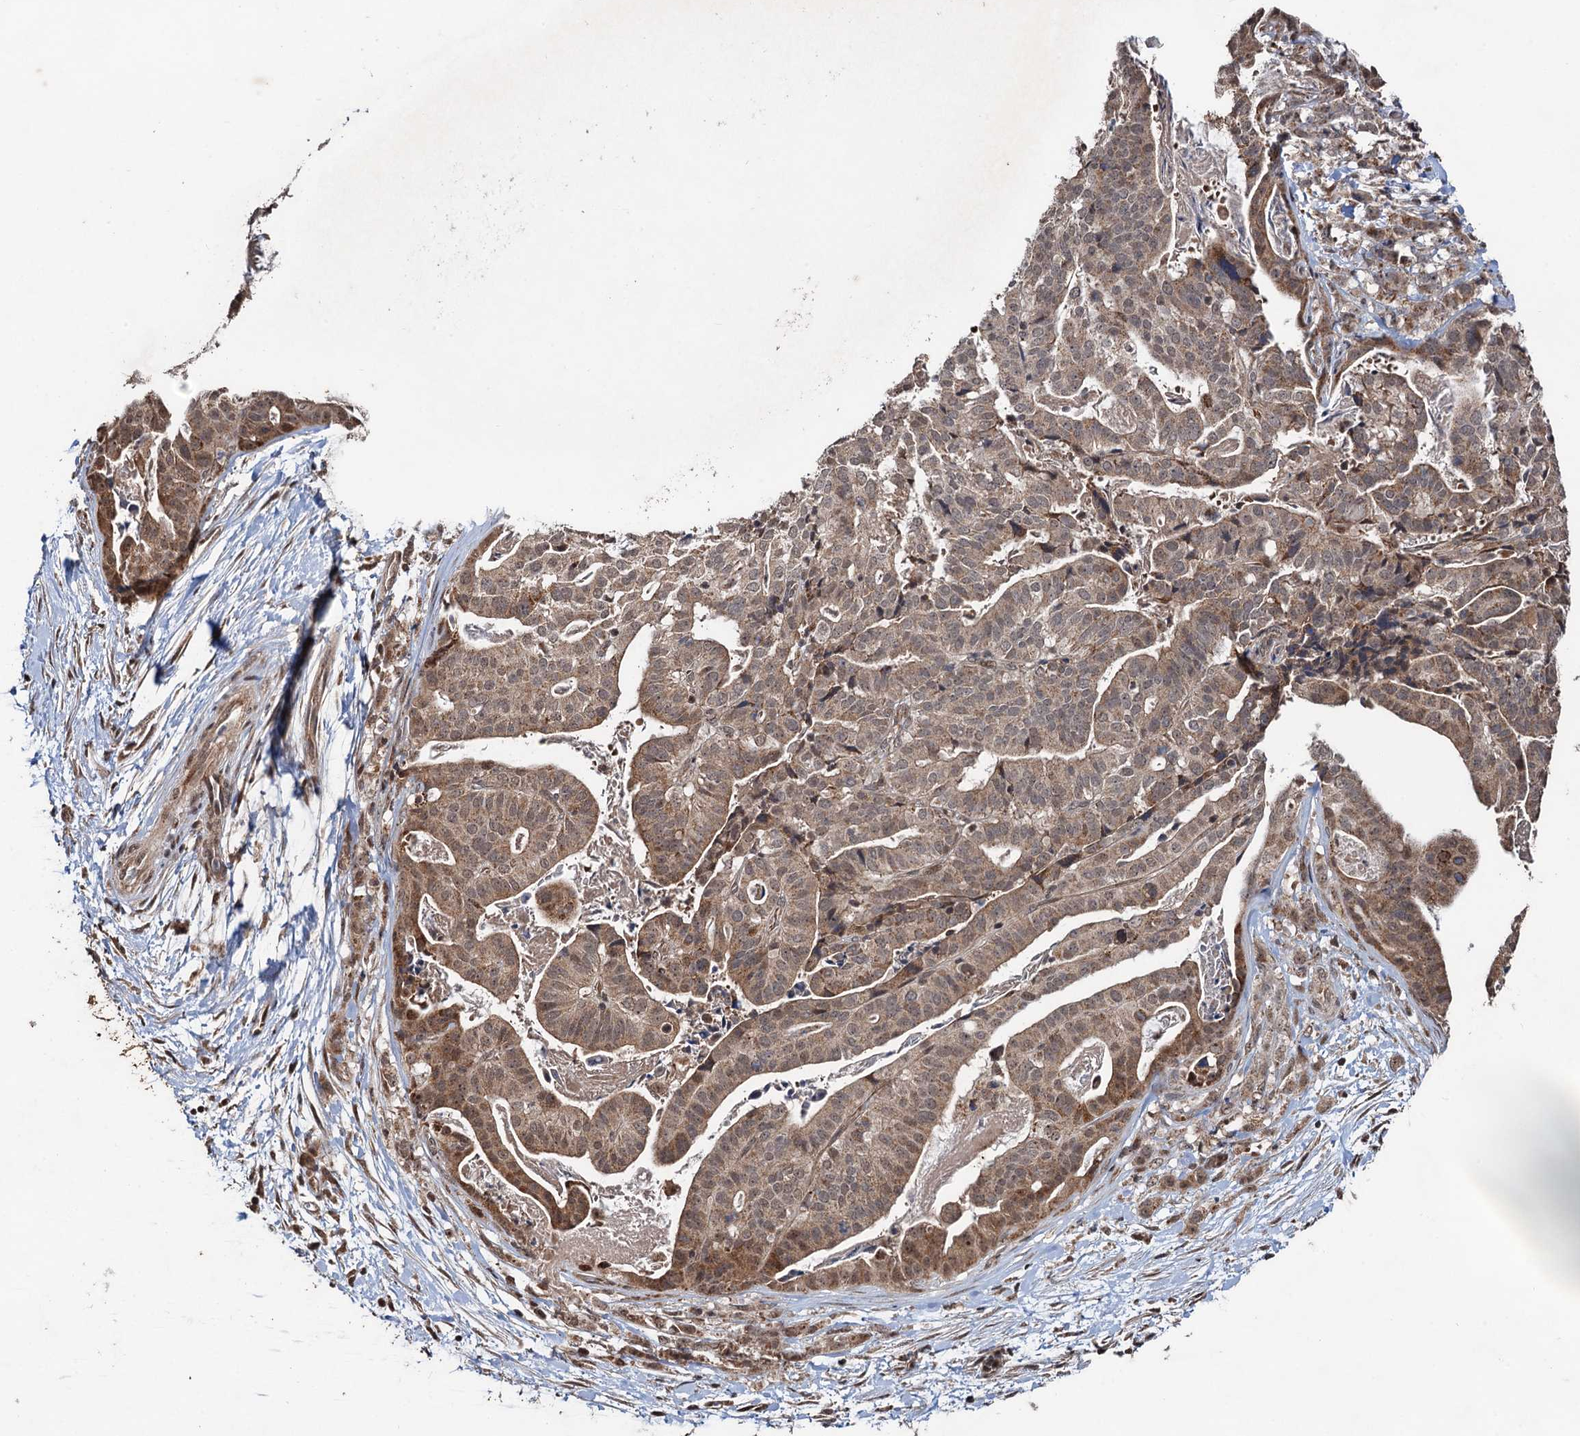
{"staining": {"intensity": "moderate", "quantity": ">75%", "location": "cytoplasmic/membranous"}, "tissue": "stomach cancer", "cell_type": "Tumor cells", "image_type": "cancer", "snomed": [{"axis": "morphology", "description": "Adenocarcinoma, NOS"}, {"axis": "topography", "description": "Stomach"}], "caption": "A high-resolution micrograph shows immunohistochemistry (IHC) staining of stomach cancer, which displays moderate cytoplasmic/membranous expression in about >75% of tumor cells. Nuclei are stained in blue.", "gene": "REP15", "patient": {"sex": "male", "age": 48}}